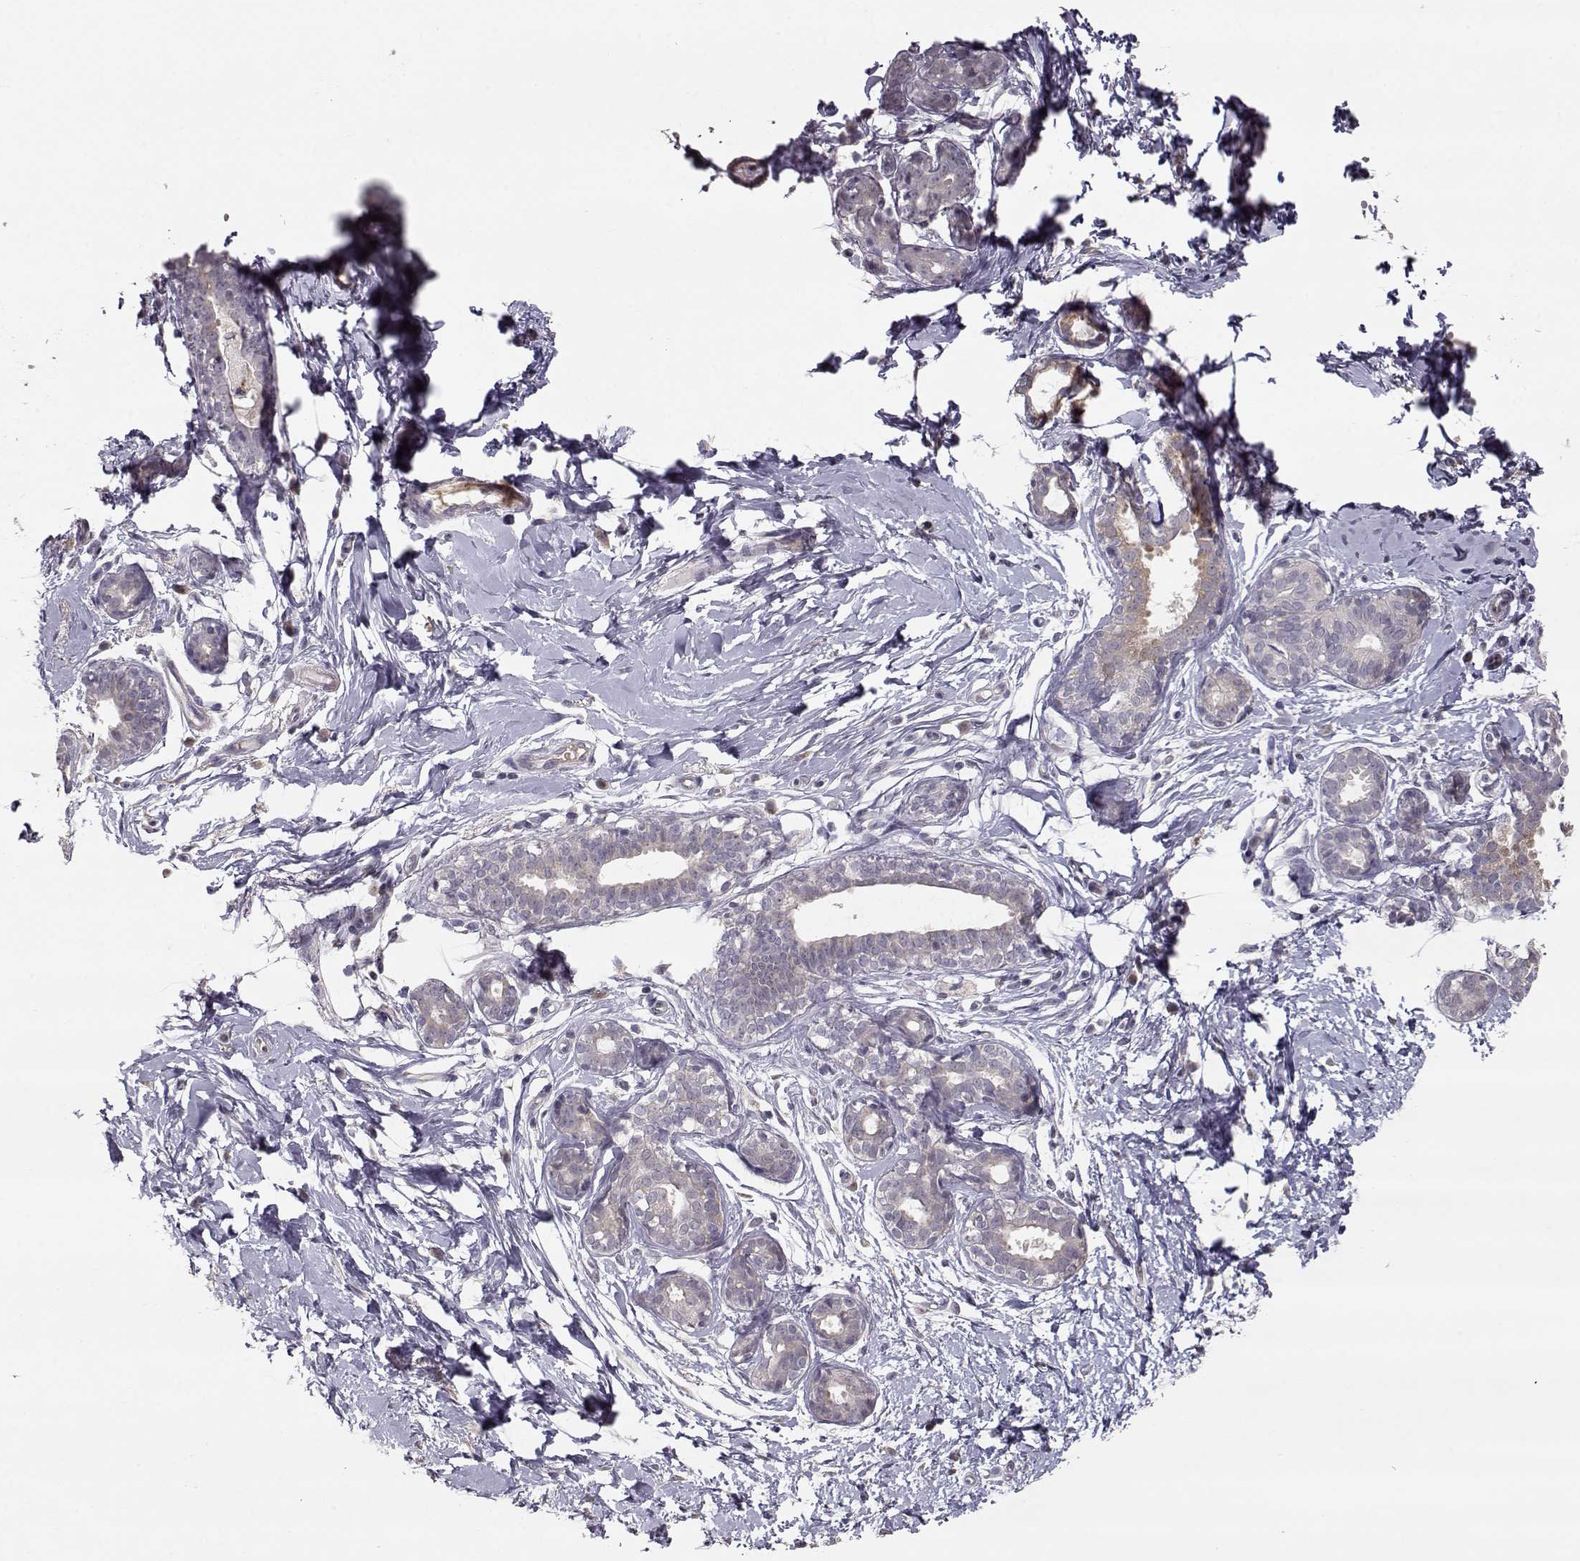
{"staining": {"intensity": "negative", "quantity": "none", "location": "none"}, "tissue": "breast", "cell_type": "Adipocytes", "image_type": "normal", "snomed": [{"axis": "morphology", "description": "Normal tissue, NOS"}, {"axis": "topography", "description": "Breast"}], "caption": "Breast was stained to show a protein in brown. There is no significant staining in adipocytes. (Brightfield microscopy of DAB immunohistochemistry (IHC) at high magnification).", "gene": "PNMT", "patient": {"sex": "female", "age": 37}}